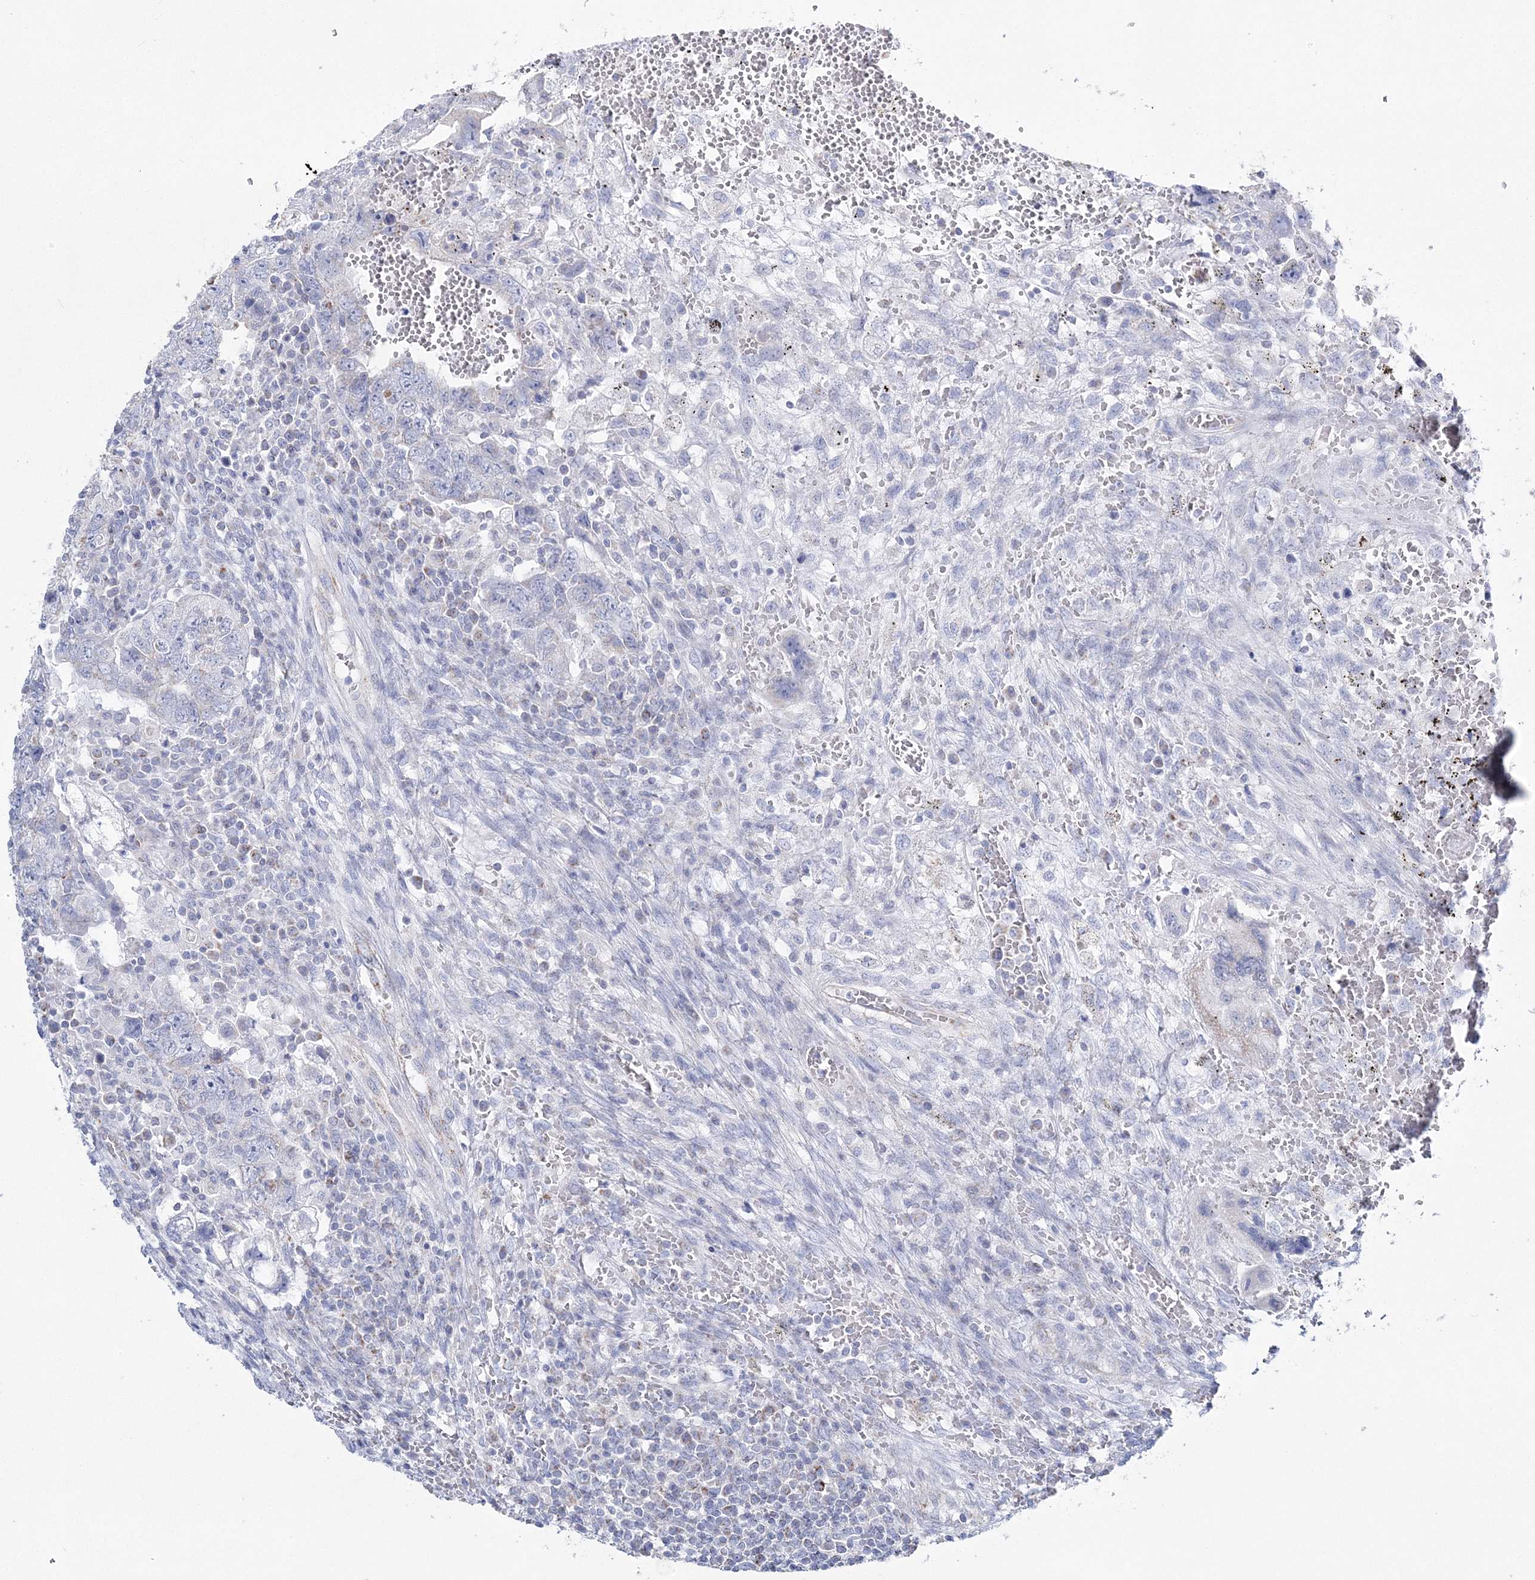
{"staining": {"intensity": "negative", "quantity": "none", "location": "none"}, "tissue": "testis cancer", "cell_type": "Tumor cells", "image_type": "cancer", "snomed": [{"axis": "morphology", "description": "Carcinoma, Embryonal, NOS"}, {"axis": "topography", "description": "Testis"}], "caption": "Image shows no protein expression in tumor cells of testis embryonal carcinoma tissue.", "gene": "HIBCH", "patient": {"sex": "male", "age": 26}}